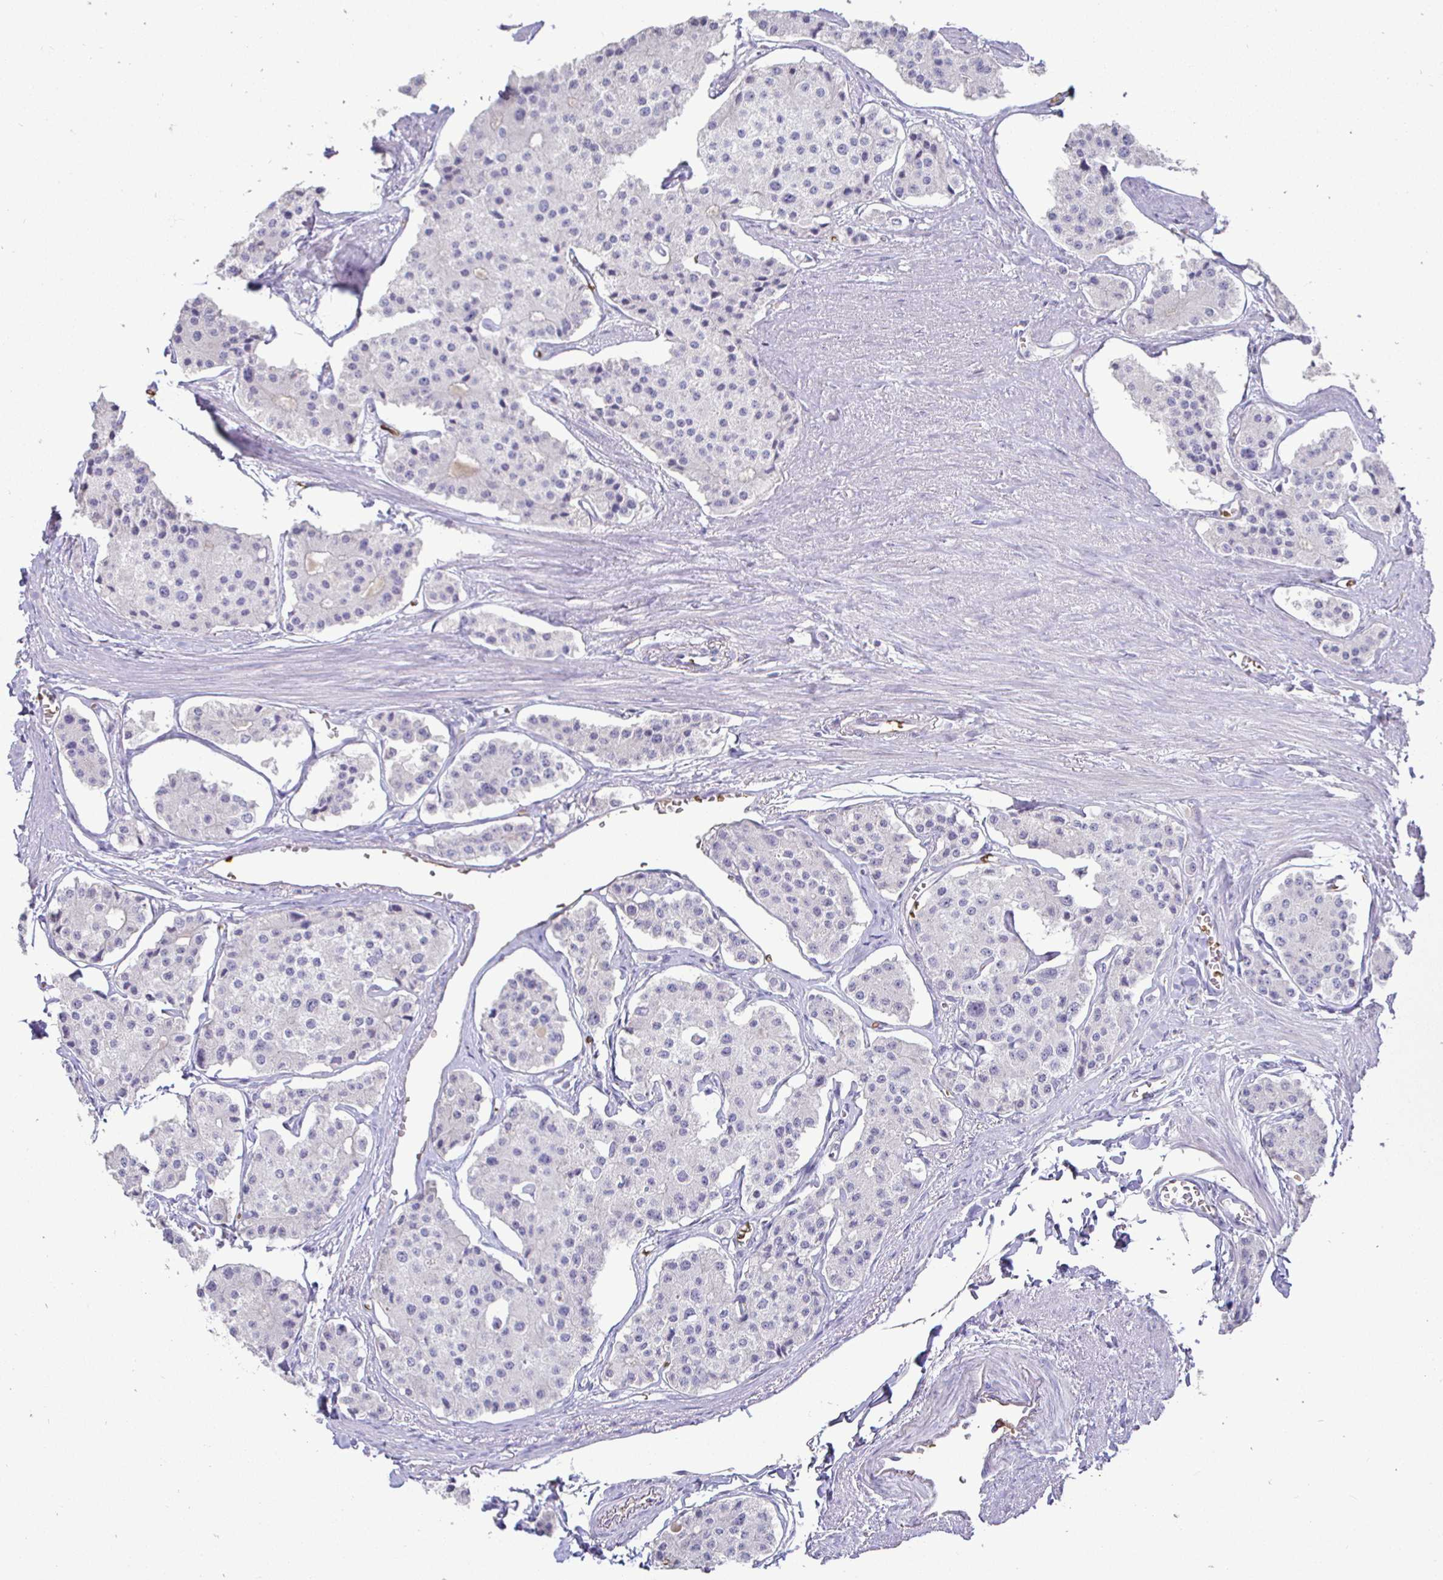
{"staining": {"intensity": "negative", "quantity": "none", "location": "none"}, "tissue": "carcinoid", "cell_type": "Tumor cells", "image_type": "cancer", "snomed": [{"axis": "morphology", "description": "Carcinoid, malignant, NOS"}, {"axis": "topography", "description": "Small intestine"}], "caption": "Protein analysis of malignant carcinoid demonstrates no significant staining in tumor cells.", "gene": "SIRPA", "patient": {"sex": "female", "age": 65}}